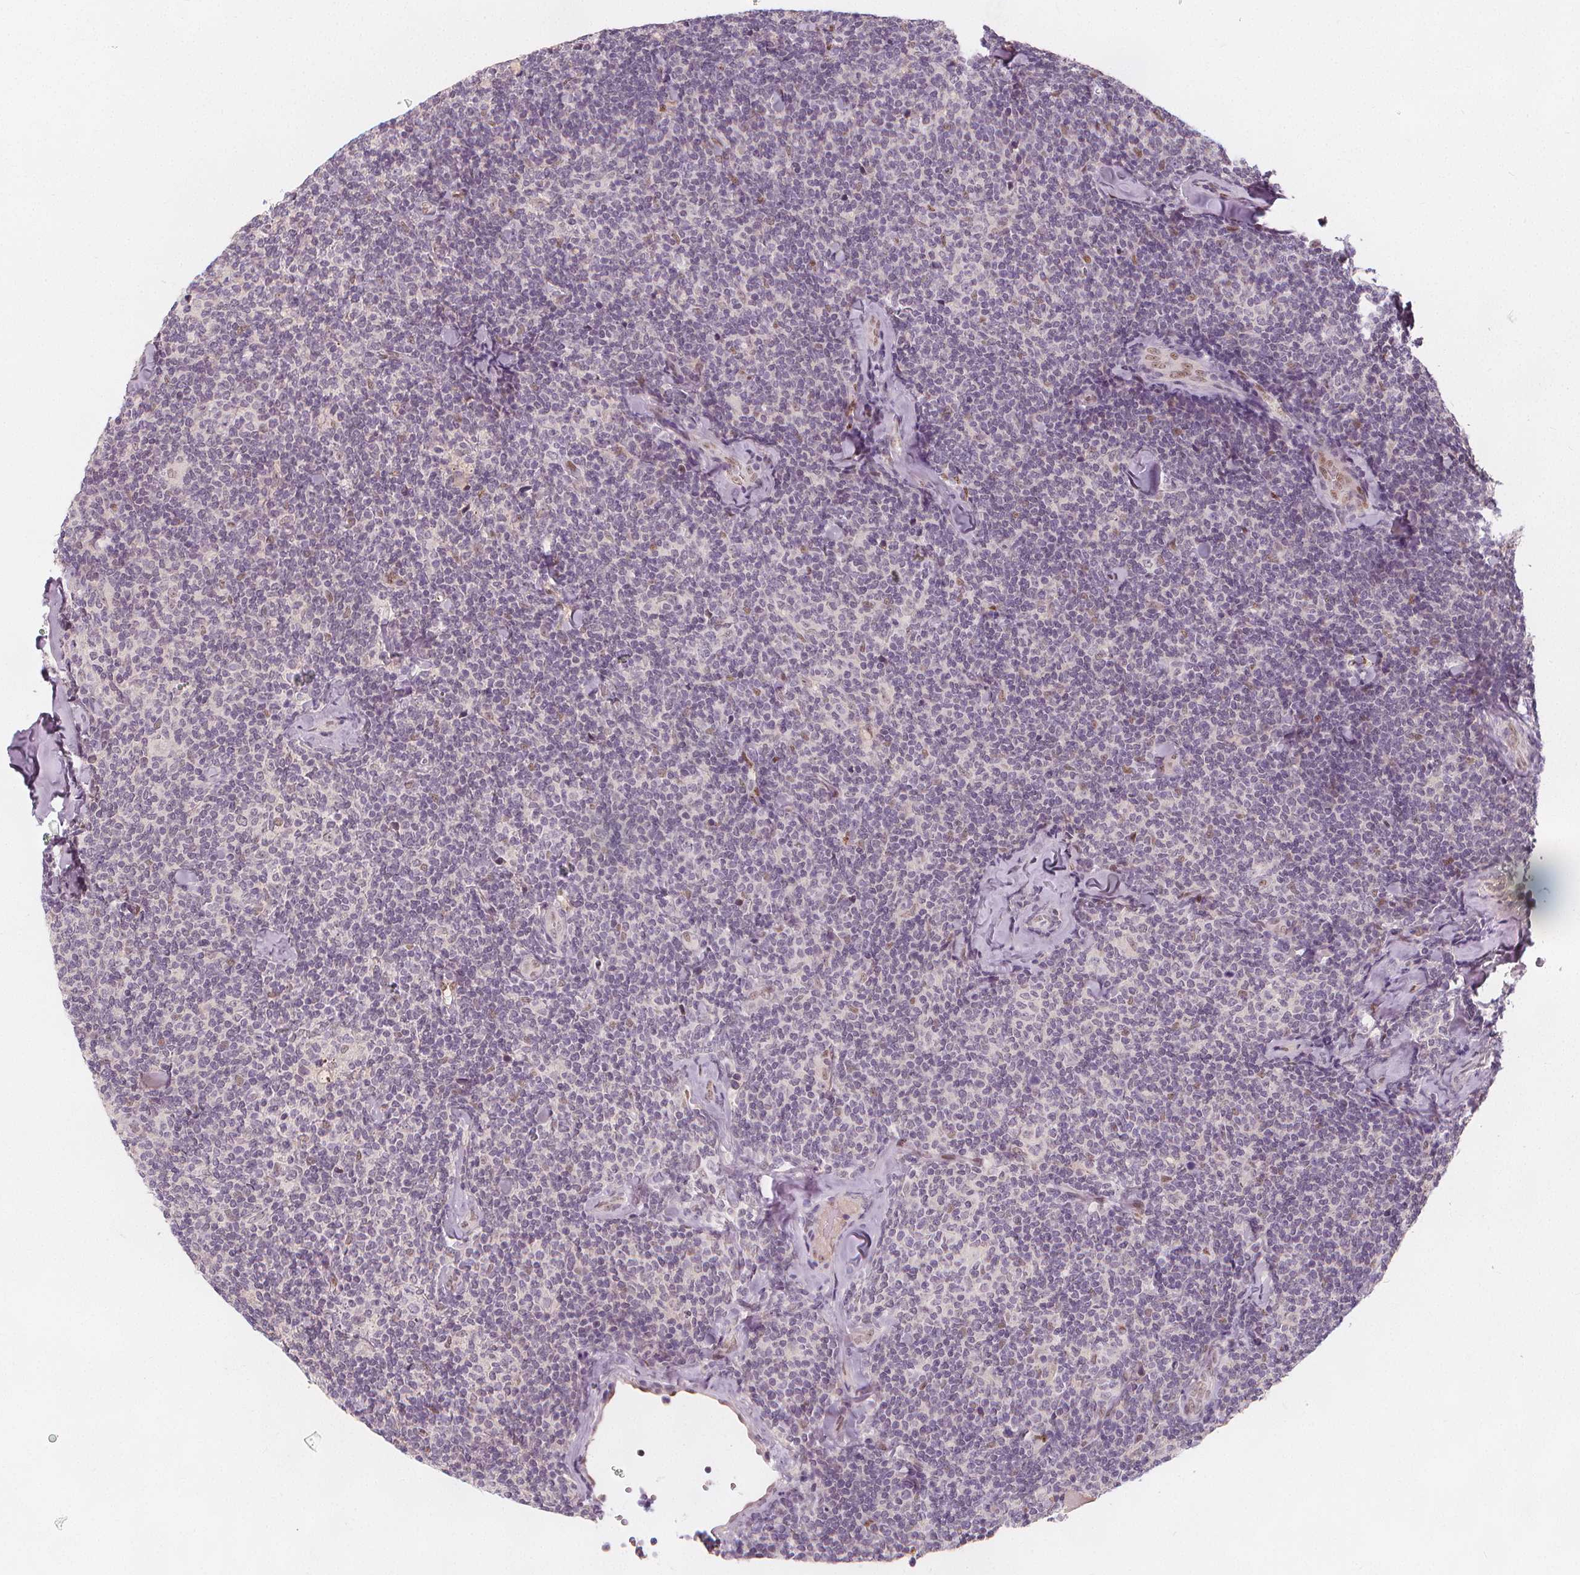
{"staining": {"intensity": "negative", "quantity": "none", "location": "none"}, "tissue": "lymphoma", "cell_type": "Tumor cells", "image_type": "cancer", "snomed": [{"axis": "morphology", "description": "Malignant lymphoma, non-Hodgkin's type, Low grade"}, {"axis": "topography", "description": "Lymph node"}], "caption": "High power microscopy photomicrograph of an immunohistochemistry micrograph of lymphoma, revealing no significant positivity in tumor cells.", "gene": "DRC3", "patient": {"sex": "female", "age": 56}}